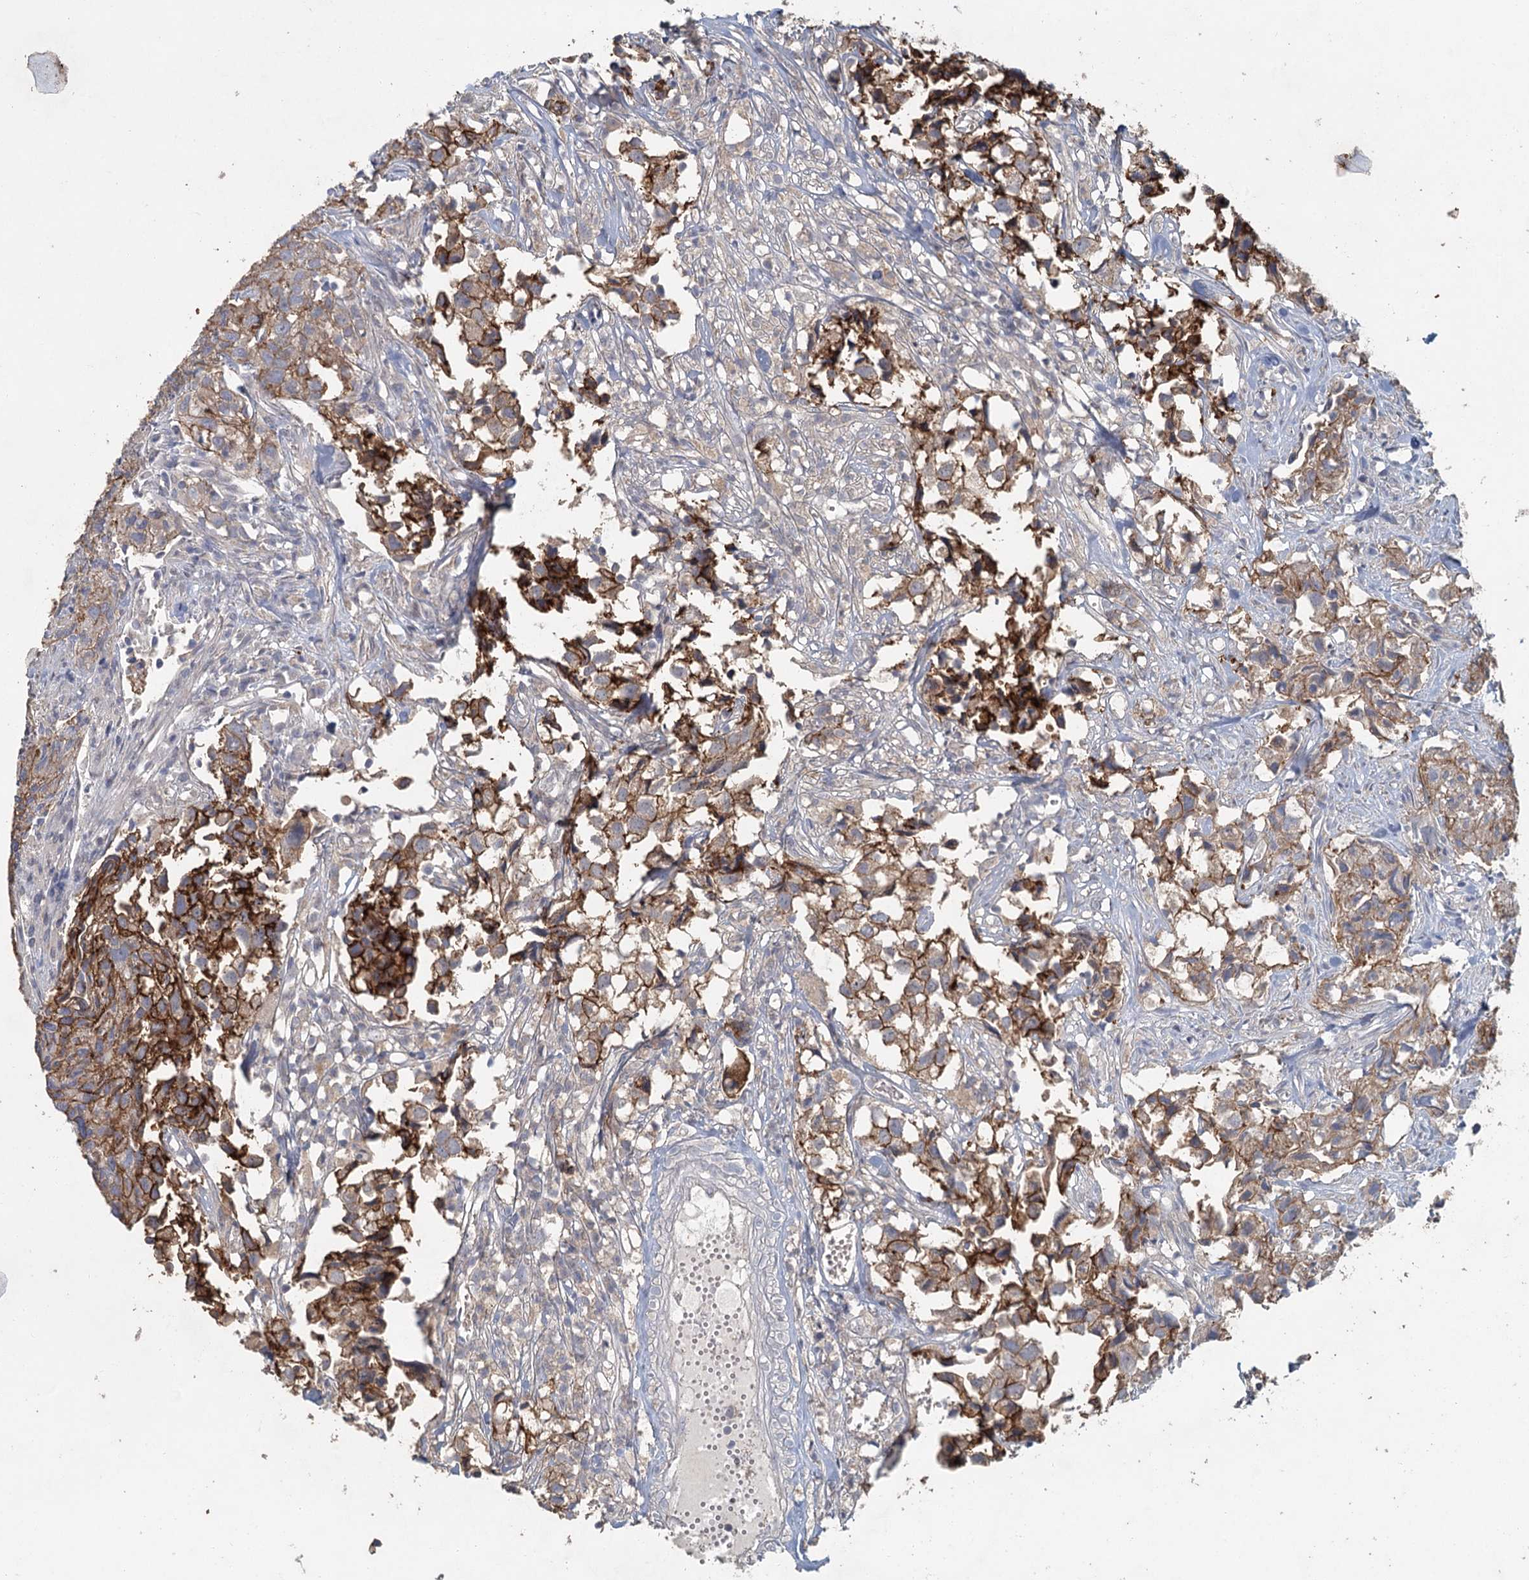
{"staining": {"intensity": "strong", "quantity": "25%-75%", "location": "cytoplasmic/membranous"}, "tissue": "urothelial cancer", "cell_type": "Tumor cells", "image_type": "cancer", "snomed": [{"axis": "morphology", "description": "Urothelial carcinoma, High grade"}, {"axis": "topography", "description": "Urinary bladder"}], "caption": "Brown immunohistochemical staining in human high-grade urothelial carcinoma displays strong cytoplasmic/membranous positivity in approximately 25%-75% of tumor cells.", "gene": "ADK", "patient": {"sex": "female", "age": 75}}